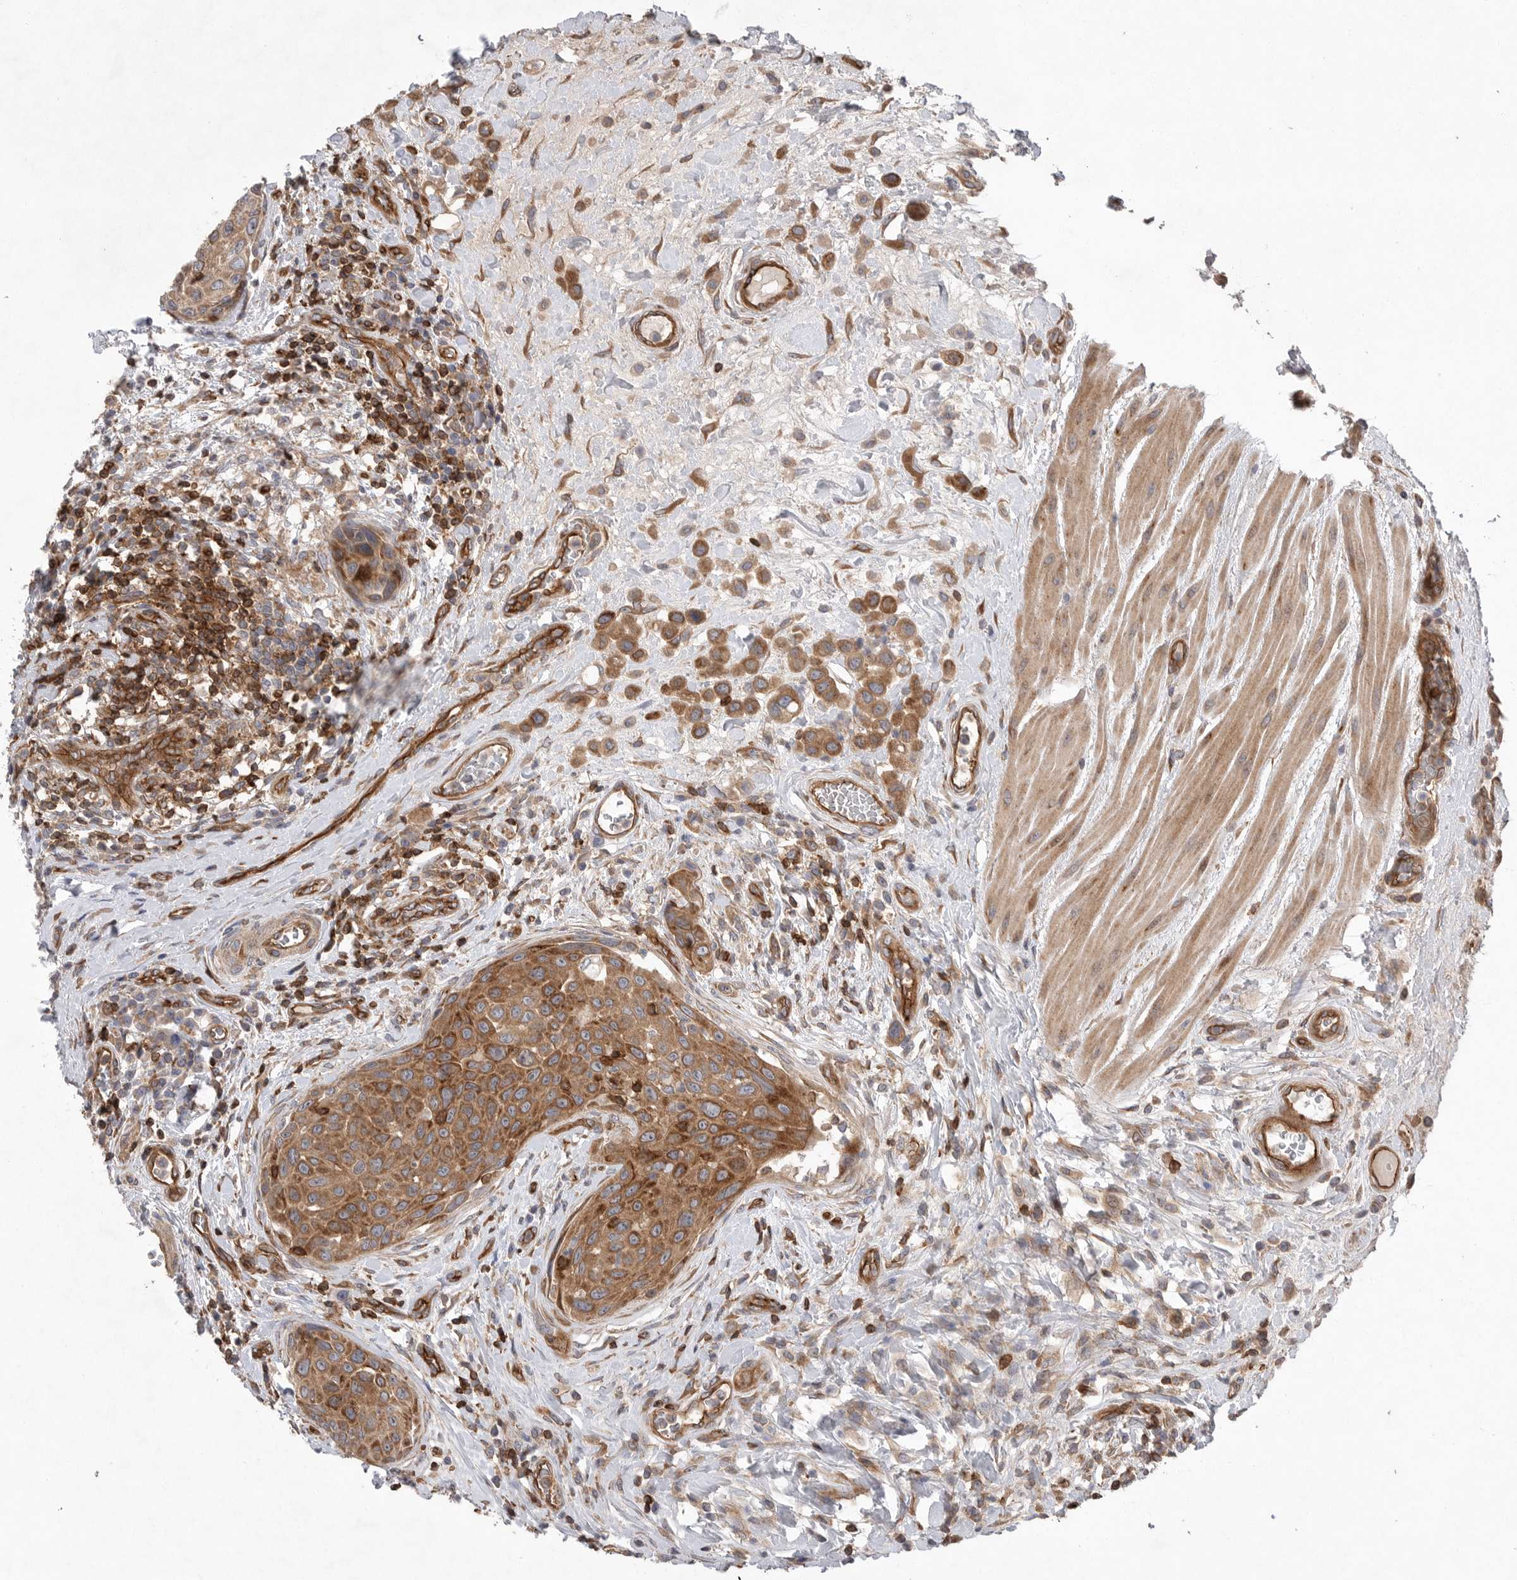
{"staining": {"intensity": "moderate", "quantity": ">75%", "location": "cytoplasmic/membranous"}, "tissue": "urothelial cancer", "cell_type": "Tumor cells", "image_type": "cancer", "snomed": [{"axis": "morphology", "description": "Urothelial carcinoma, High grade"}, {"axis": "topography", "description": "Urinary bladder"}], "caption": "Human urothelial cancer stained with a protein marker exhibits moderate staining in tumor cells.", "gene": "PRKCH", "patient": {"sex": "male", "age": 50}}